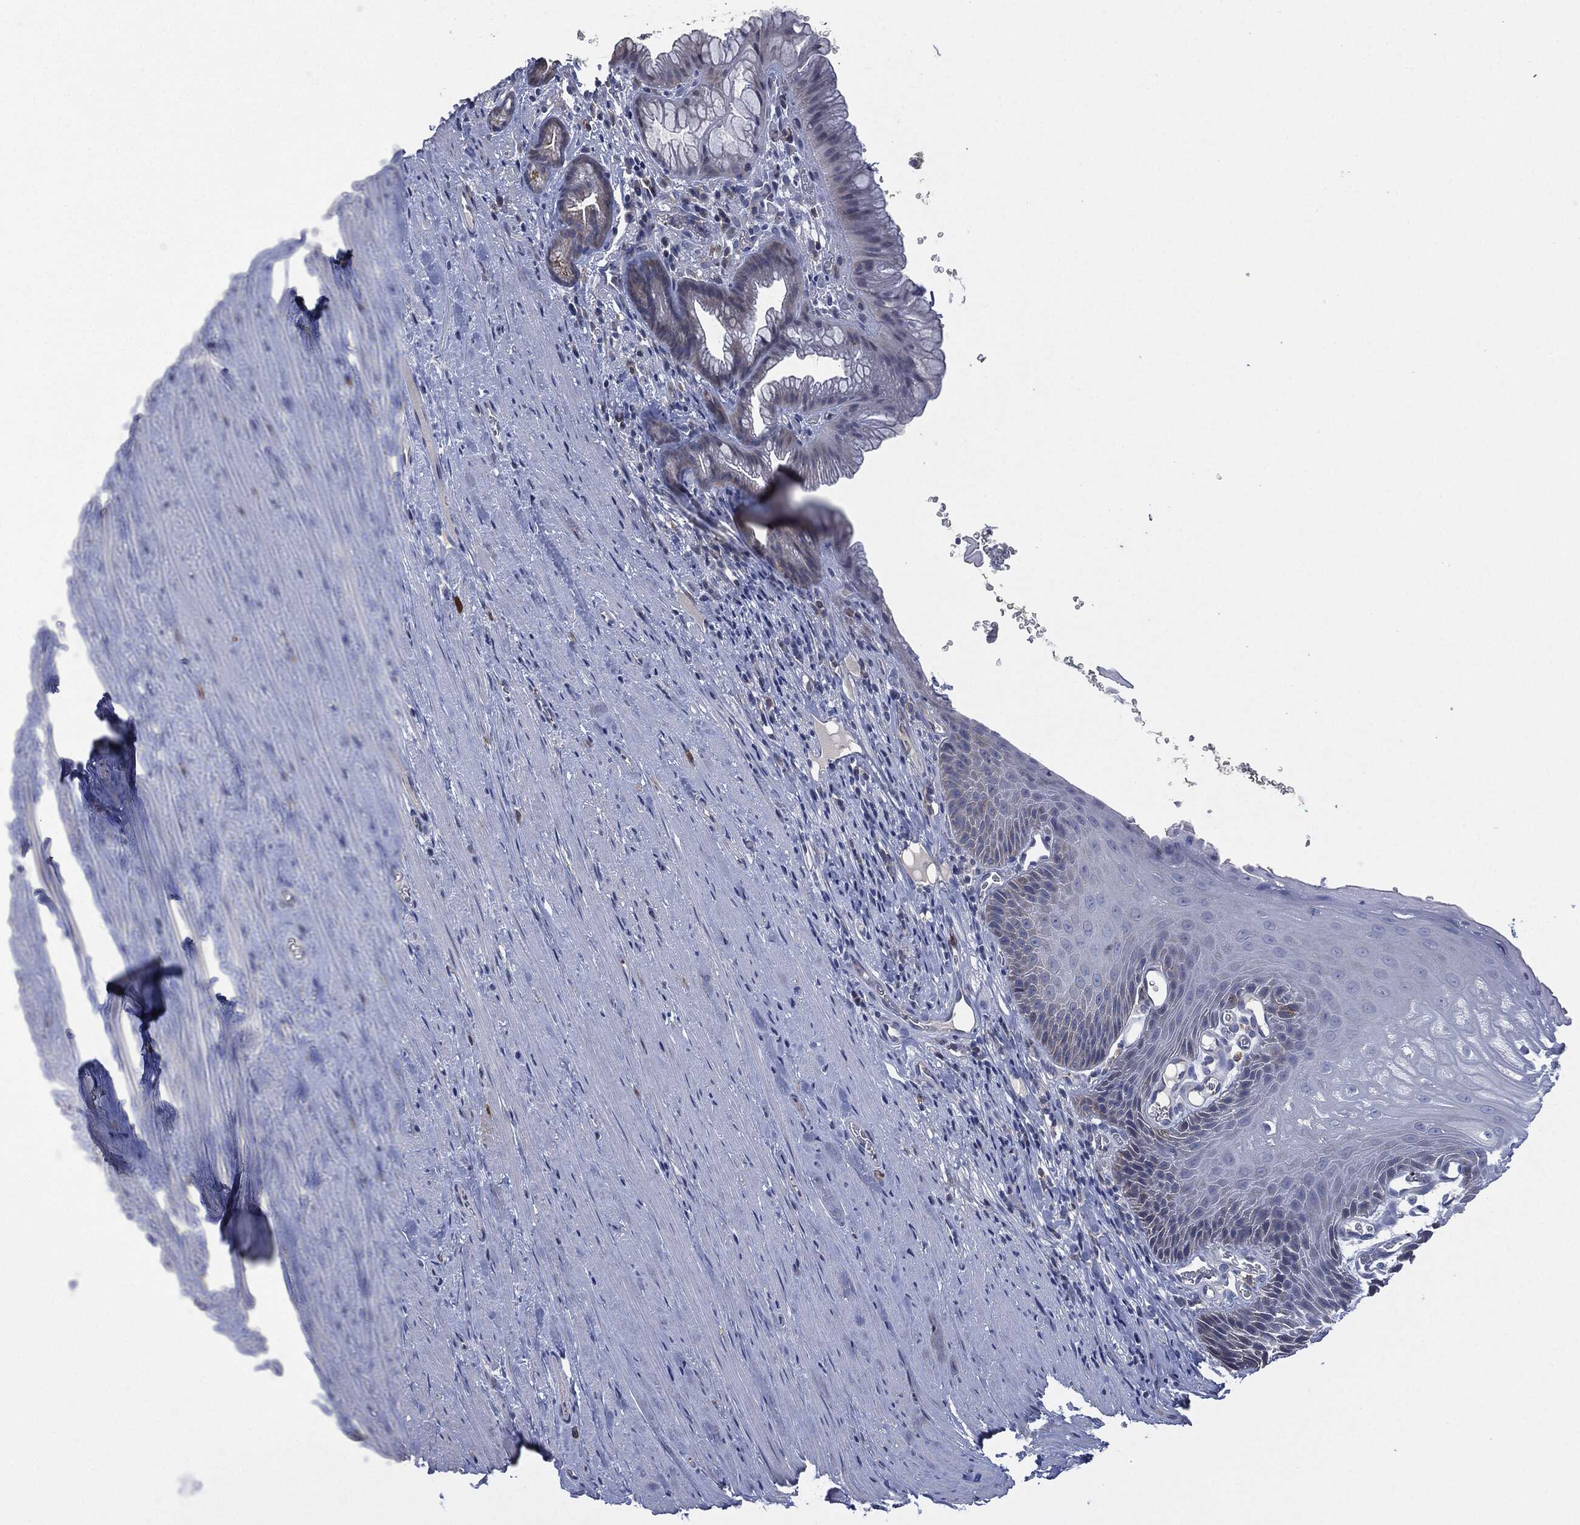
{"staining": {"intensity": "negative", "quantity": "none", "location": "none"}, "tissue": "esophagus", "cell_type": "Squamous epithelial cells", "image_type": "normal", "snomed": [{"axis": "morphology", "description": "Normal tissue, NOS"}, {"axis": "topography", "description": "Esophagus"}], "caption": "DAB immunohistochemical staining of normal human esophagus exhibits no significant expression in squamous epithelial cells.", "gene": "CD33", "patient": {"sex": "male", "age": 64}}